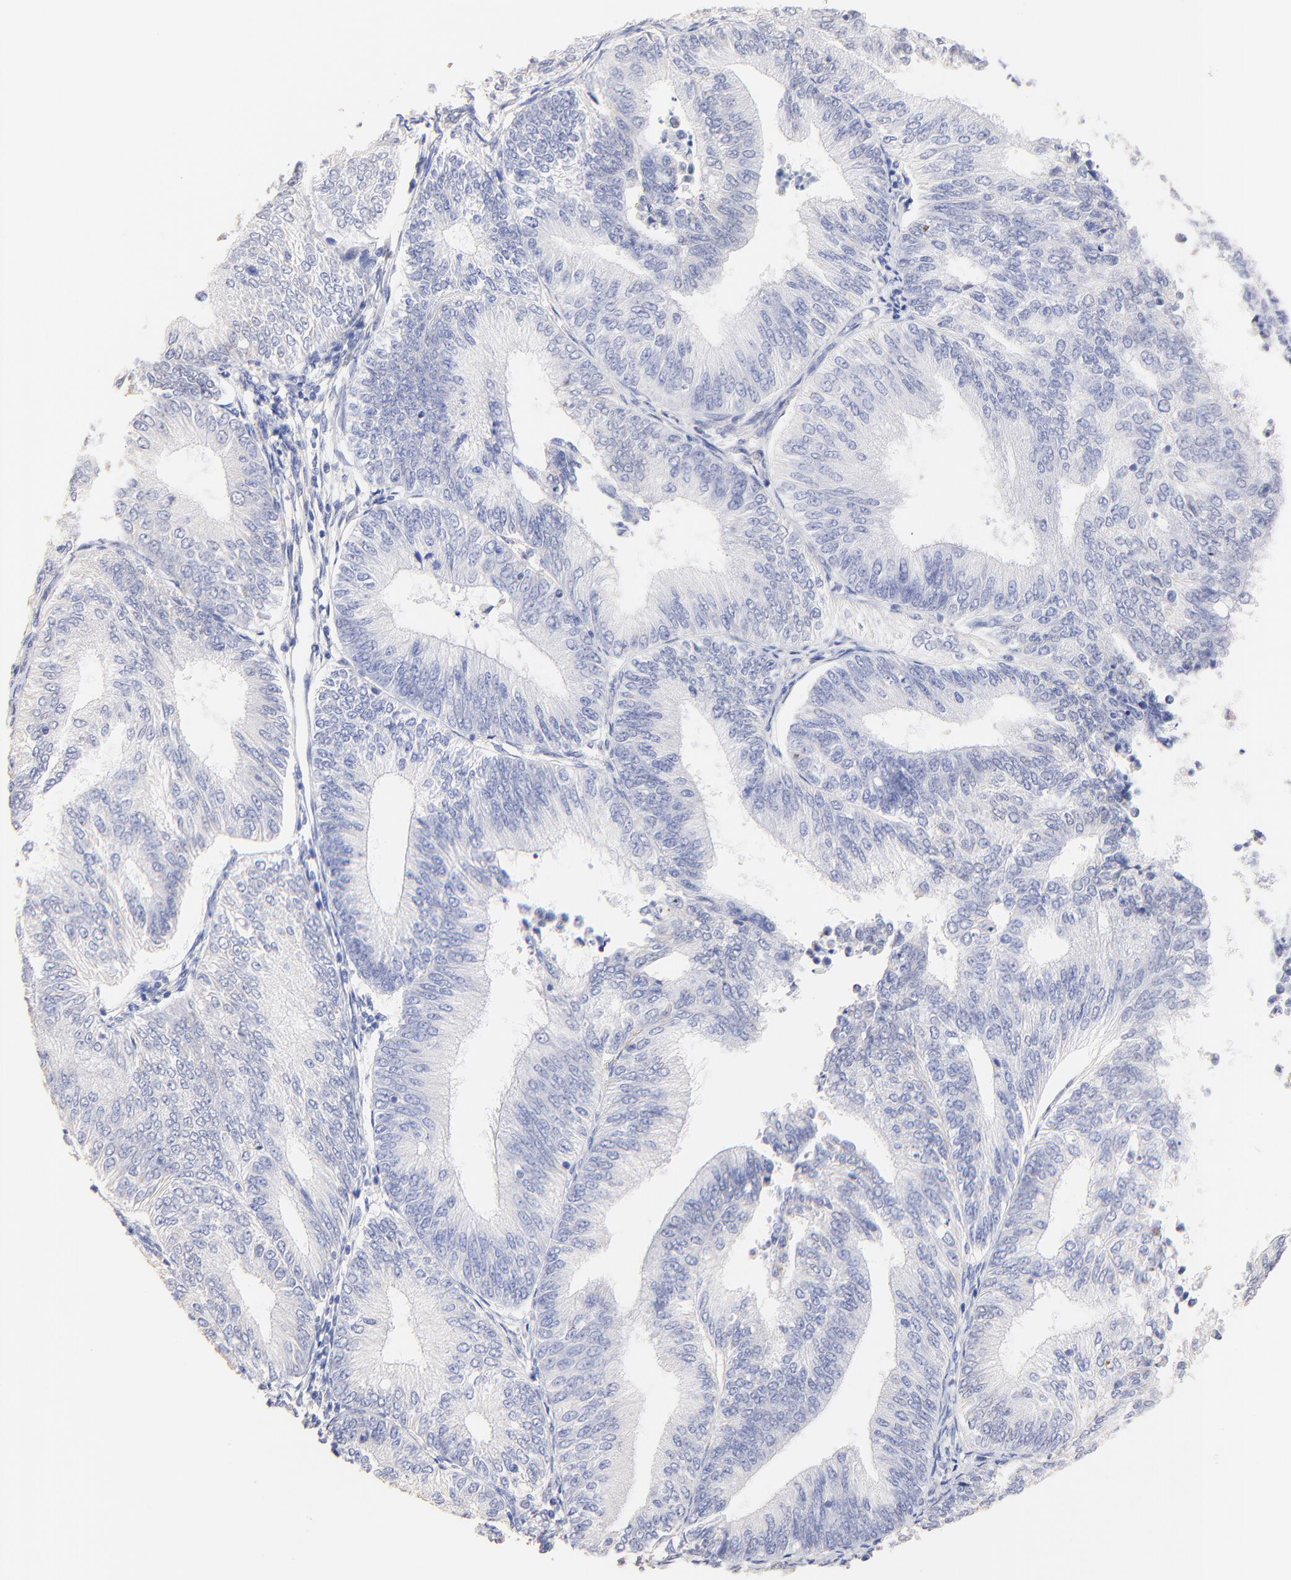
{"staining": {"intensity": "negative", "quantity": "none", "location": "none"}, "tissue": "endometrial cancer", "cell_type": "Tumor cells", "image_type": "cancer", "snomed": [{"axis": "morphology", "description": "Adenocarcinoma, NOS"}, {"axis": "topography", "description": "Endometrium"}], "caption": "Tumor cells show no significant protein staining in adenocarcinoma (endometrial).", "gene": "ACTRT1", "patient": {"sex": "female", "age": 55}}